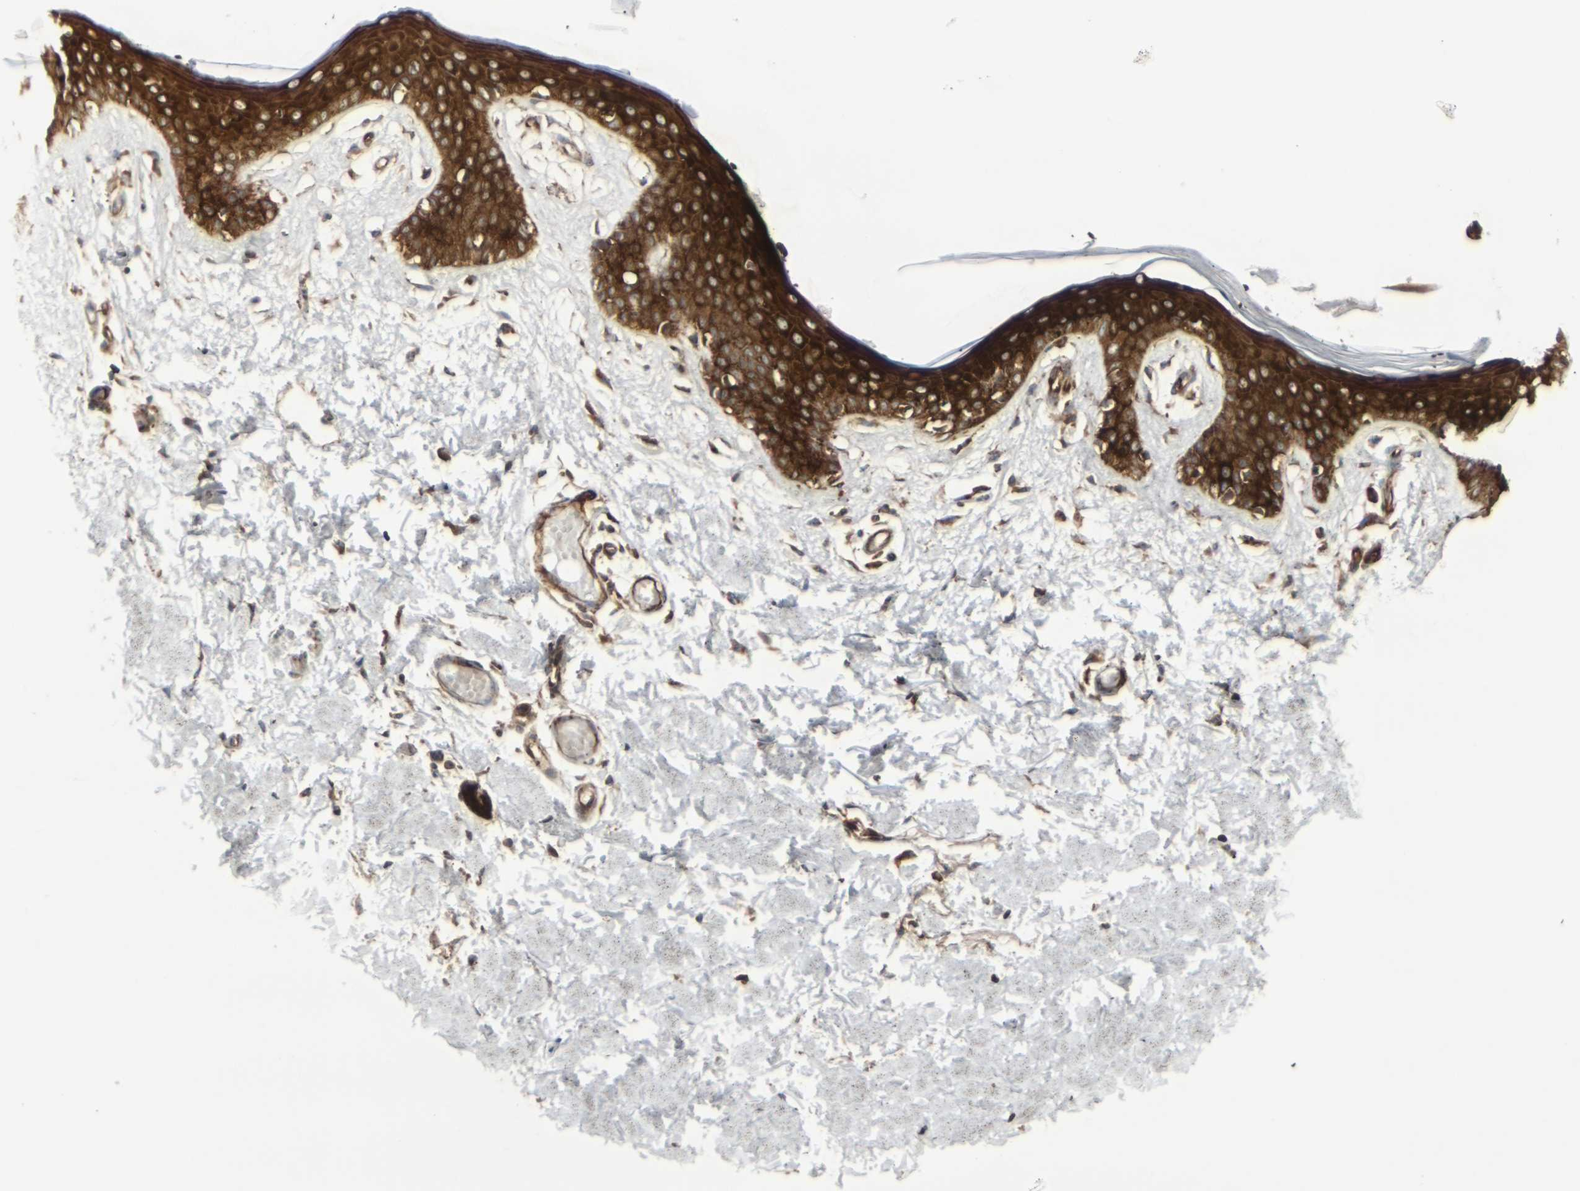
{"staining": {"intensity": "strong", "quantity": ">75%", "location": "cytoplasmic/membranous"}, "tissue": "skin", "cell_type": "Fibroblasts", "image_type": "normal", "snomed": [{"axis": "morphology", "description": "Normal tissue, NOS"}, {"axis": "topography", "description": "Skin"}], "caption": "The immunohistochemical stain labels strong cytoplasmic/membranous positivity in fibroblasts of normal skin.", "gene": "MARCHF2", "patient": {"sex": "male", "age": 53}}